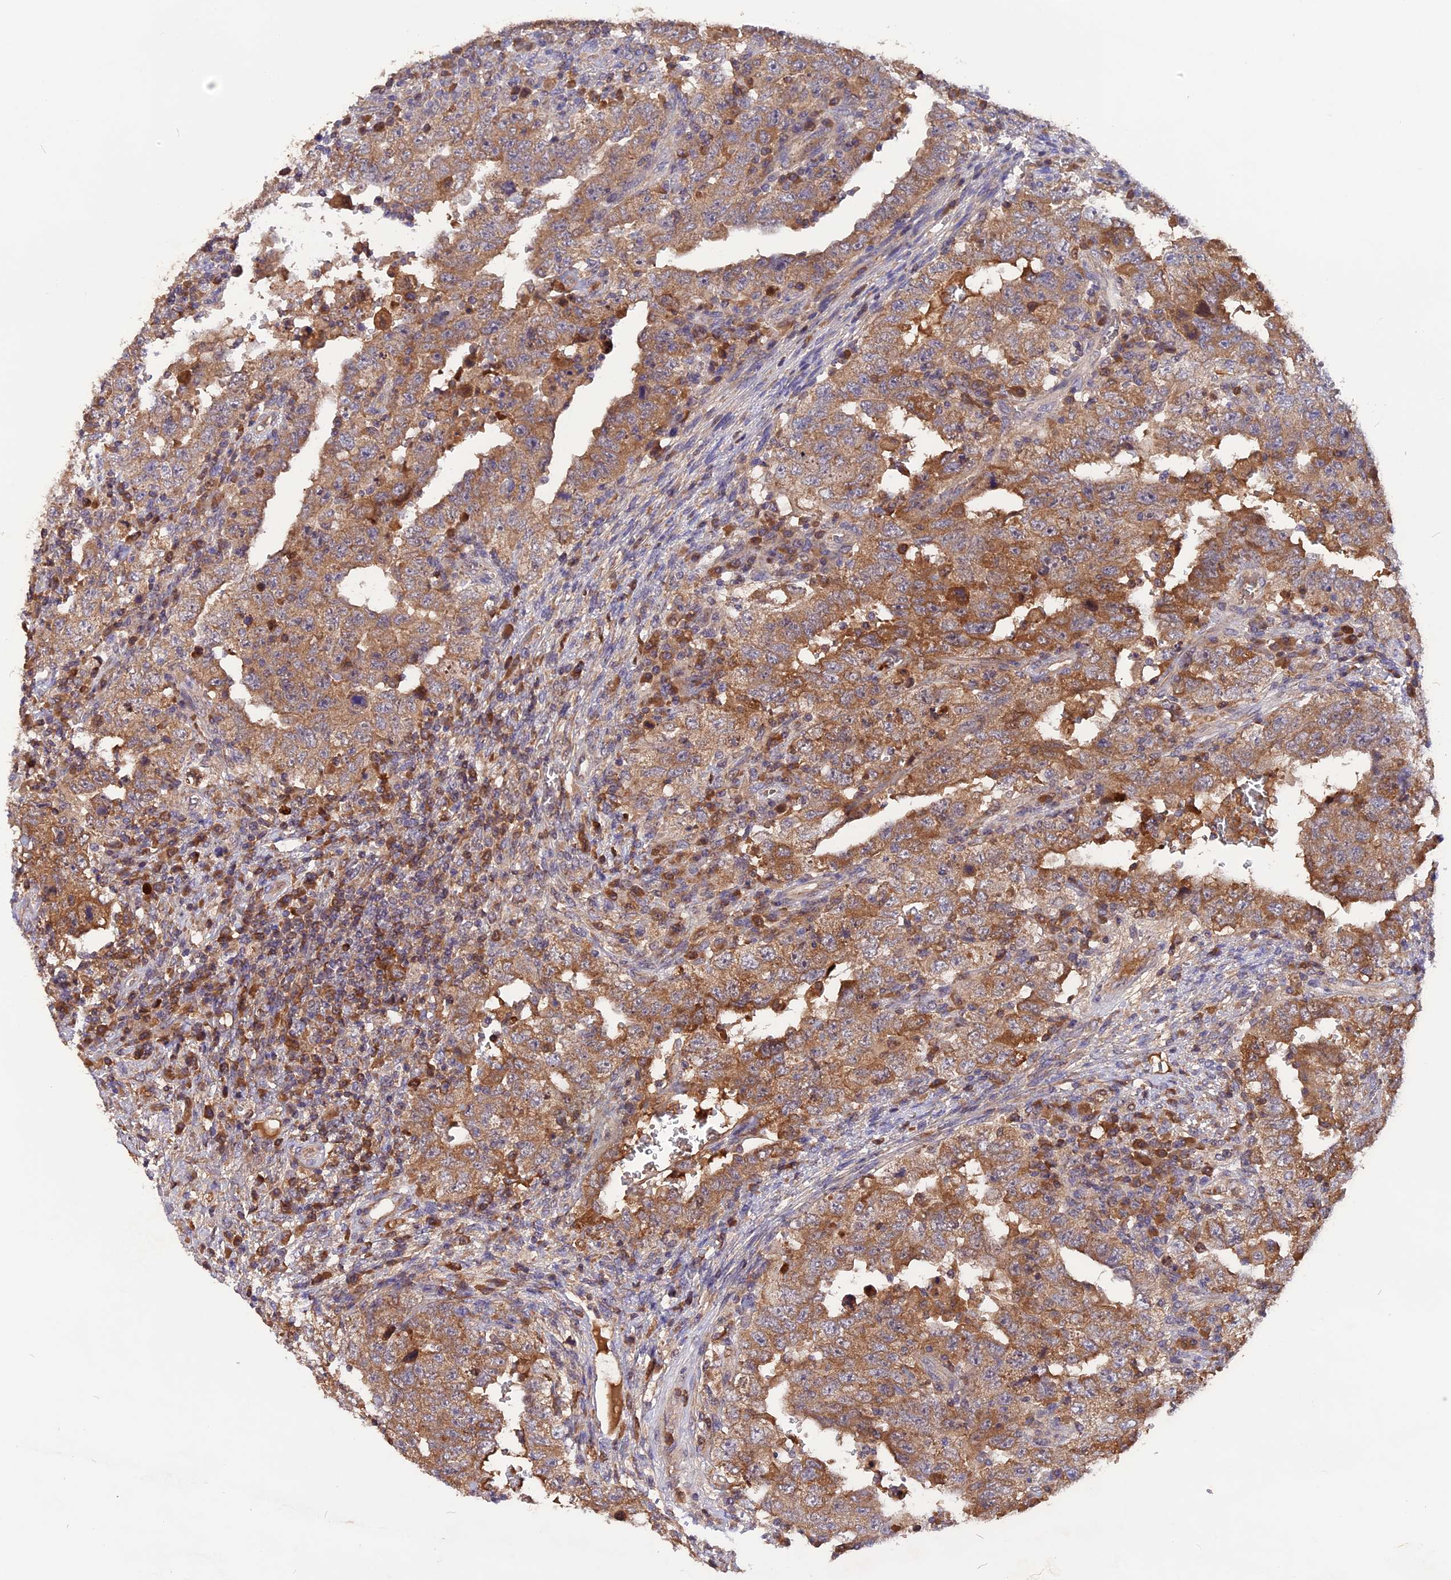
{"staining": {"intensity": "moderate", "quantity": ">75%", "location": "cytoplasmic/membranous"}, "tissue": "testis cancer", "cell_type": "Tumor cells", "image_type": "cancer", "snomed": [{"axis": "morphology", "description": "Carcinoma, Embryonal, NOS"}, {"axis": "topography", "description": "Testis"}], "caption": "High-magnification brightfield microscopy of embryonal carcinoma (testis) stained with DAB (brown) and counterstained with hematoxylin (blue). tumor cells exhibit moderate cytoplasmic/membranous staining is appreciated in about>75% of cells.", "gene": "MARK4", "patient": {"sex": "male", "age": 26}}